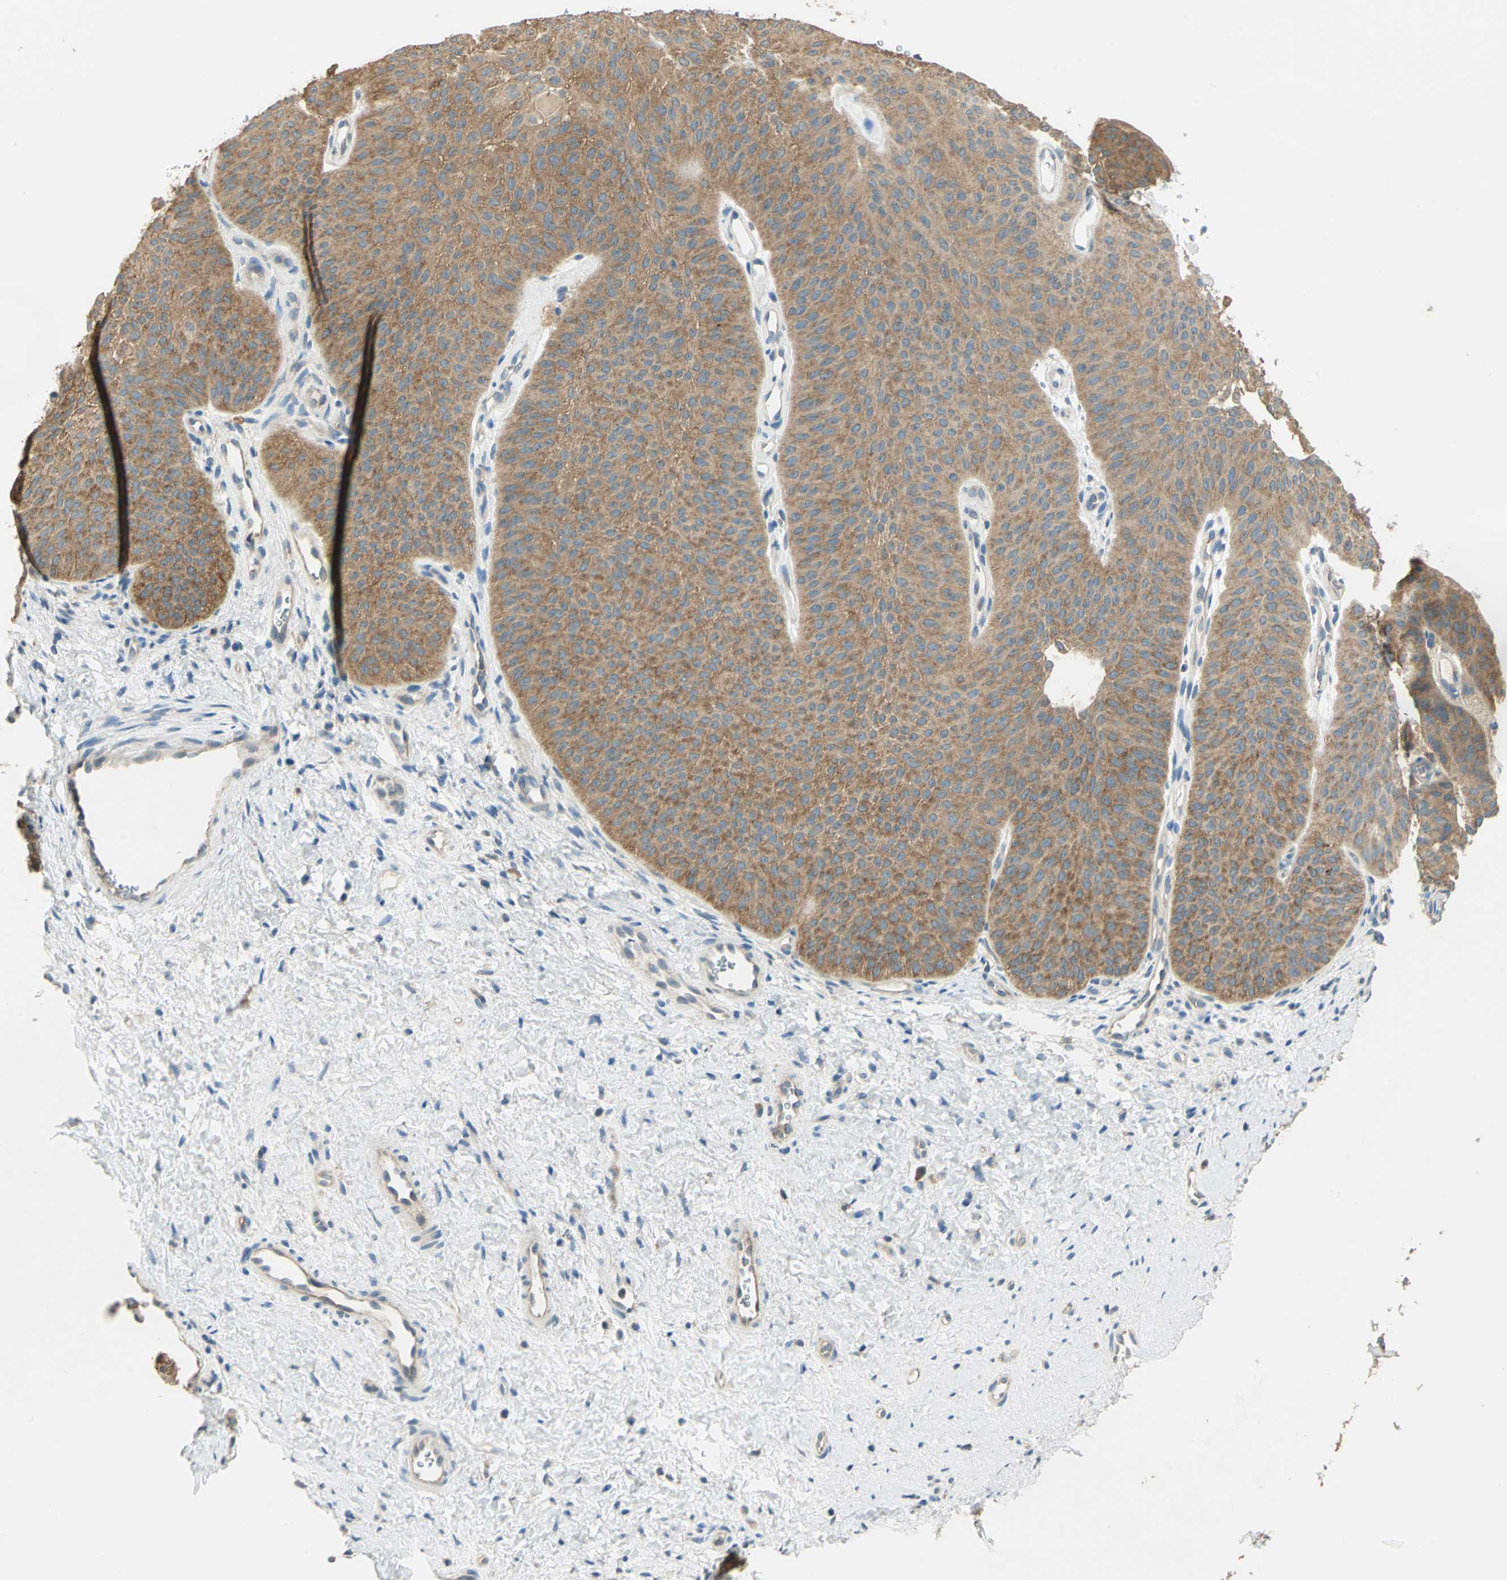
{"staining": {"intensity": "strong", "quantity": ">75%", "location": "cytoplasmic/membranous"}, "tissue": "urothelial cancer", "cell_type": "Tumor cells", "image_type": "cancer", "snomed": [{"axis": "morphology", "description": "Urothelial carcinoma, Low grade"}, {"axis": "topography", "description": "Urinary bladder"}], "caption": "An immunohistochemistry micrograph of neoplastic tissue is shown. Protein staining in brown highlights strong cytoplasmic/membranous positivity in urothelial cancer within tumor cells. The staining was performed using DAB to visualize the protein expression in brown, while the nuclei were stained in blue with hematoxylin (Magnification: 20x).", "gene": "SHC2", "patient": {"sex": "female", "age": 60}}